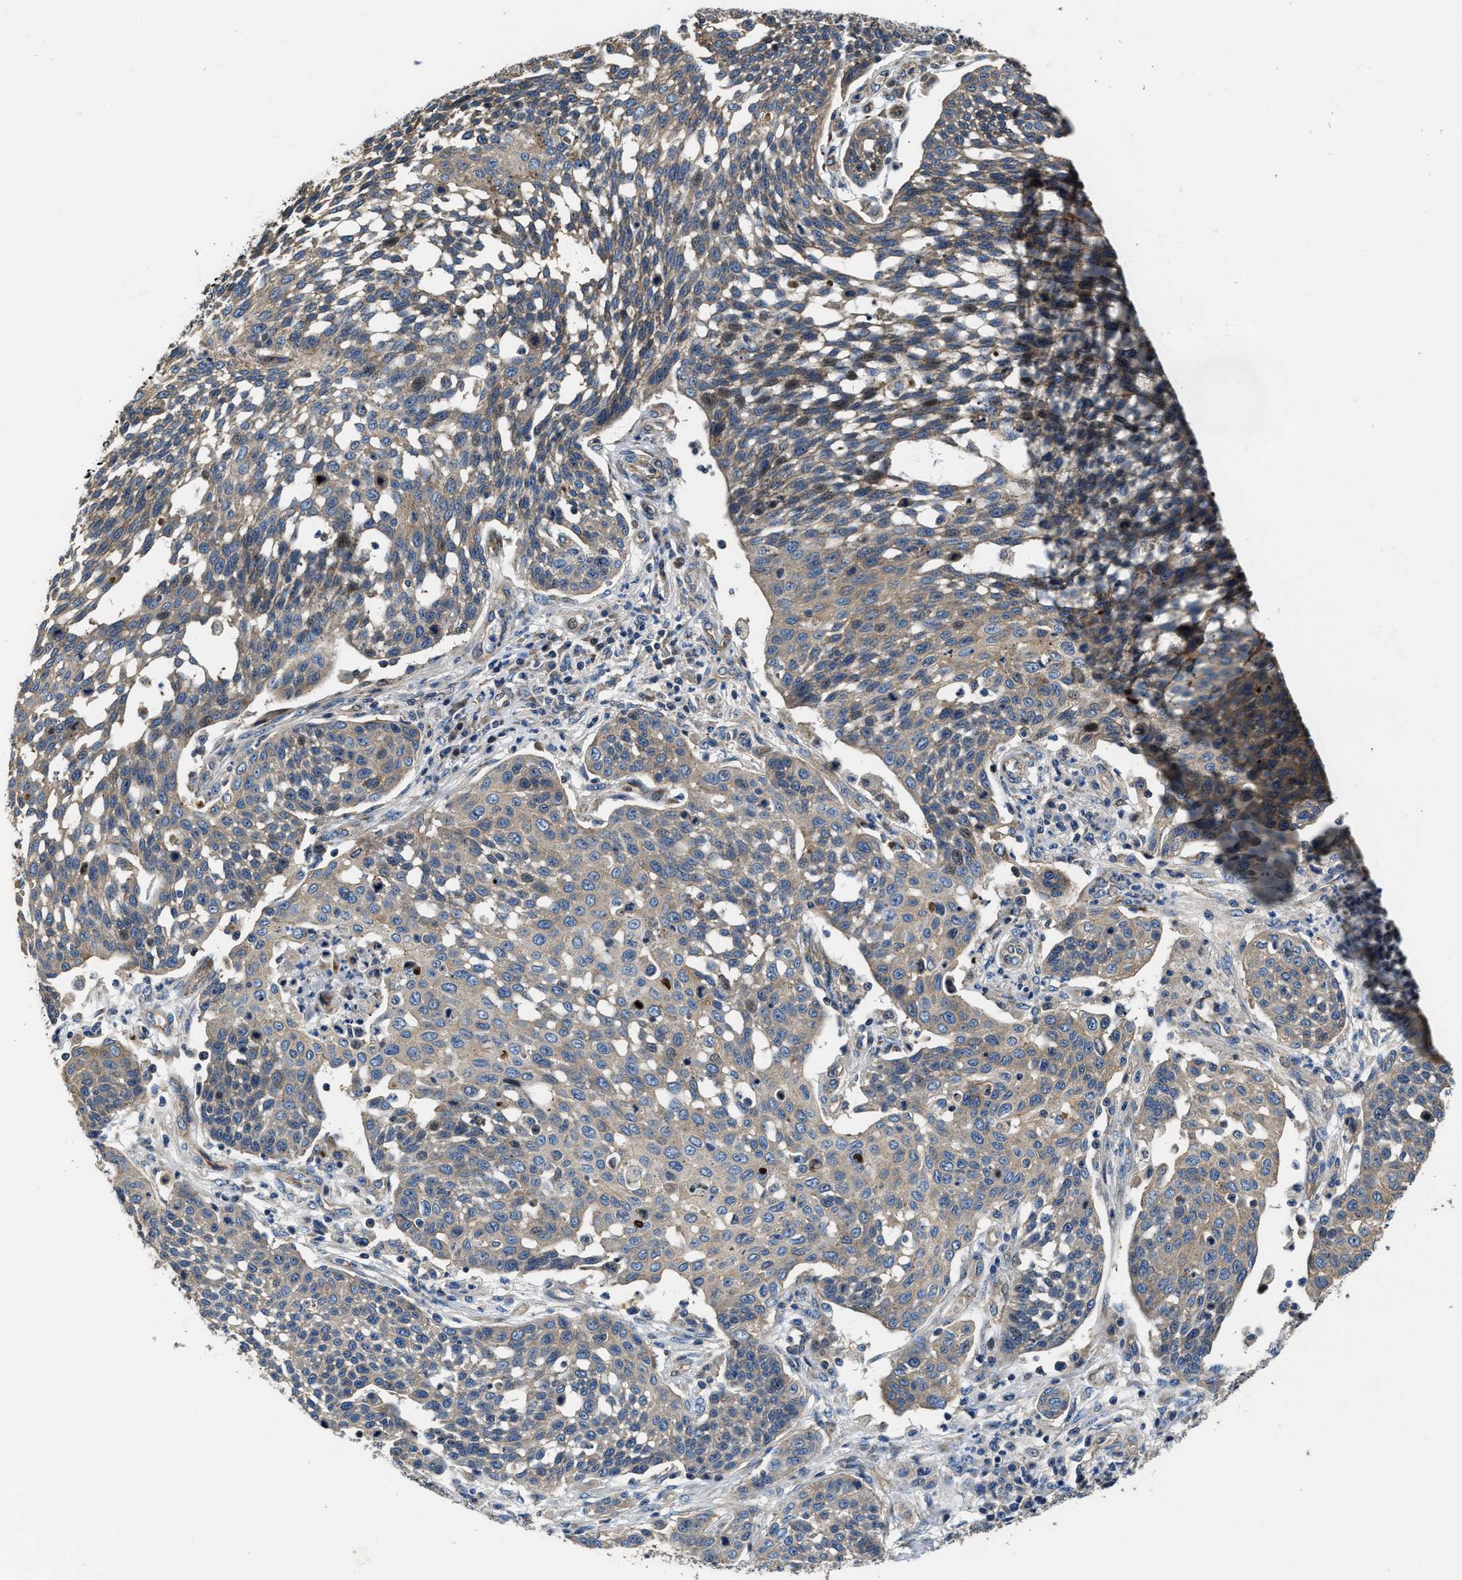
{"staining": {"intensity": "weak", "quantity": ">75%", "location": "cytoplasmic/membranous"}, "tissue": "cervical cancer", "cell_type": "Tumor cells", "image_type": "cancer", "snomed": [{"axis": "morphology", "description": "Squamous cell carcinoma, NOS"}, {"axis": "topography", "description": "Cervix"}], "caption": "Immunohistochemistry (IHC) image of neoplastic tissue: human cervical cancer stained using immunohistochemistry (IHC) displays low levels of weak protein expression localized specifically in the cytoplasmic/membranous of tumor cells, appearing as a cytoplasmic/membranous brown color.", "gene": "PTAR1", "patient": {"sex": "female", "age": 34}}